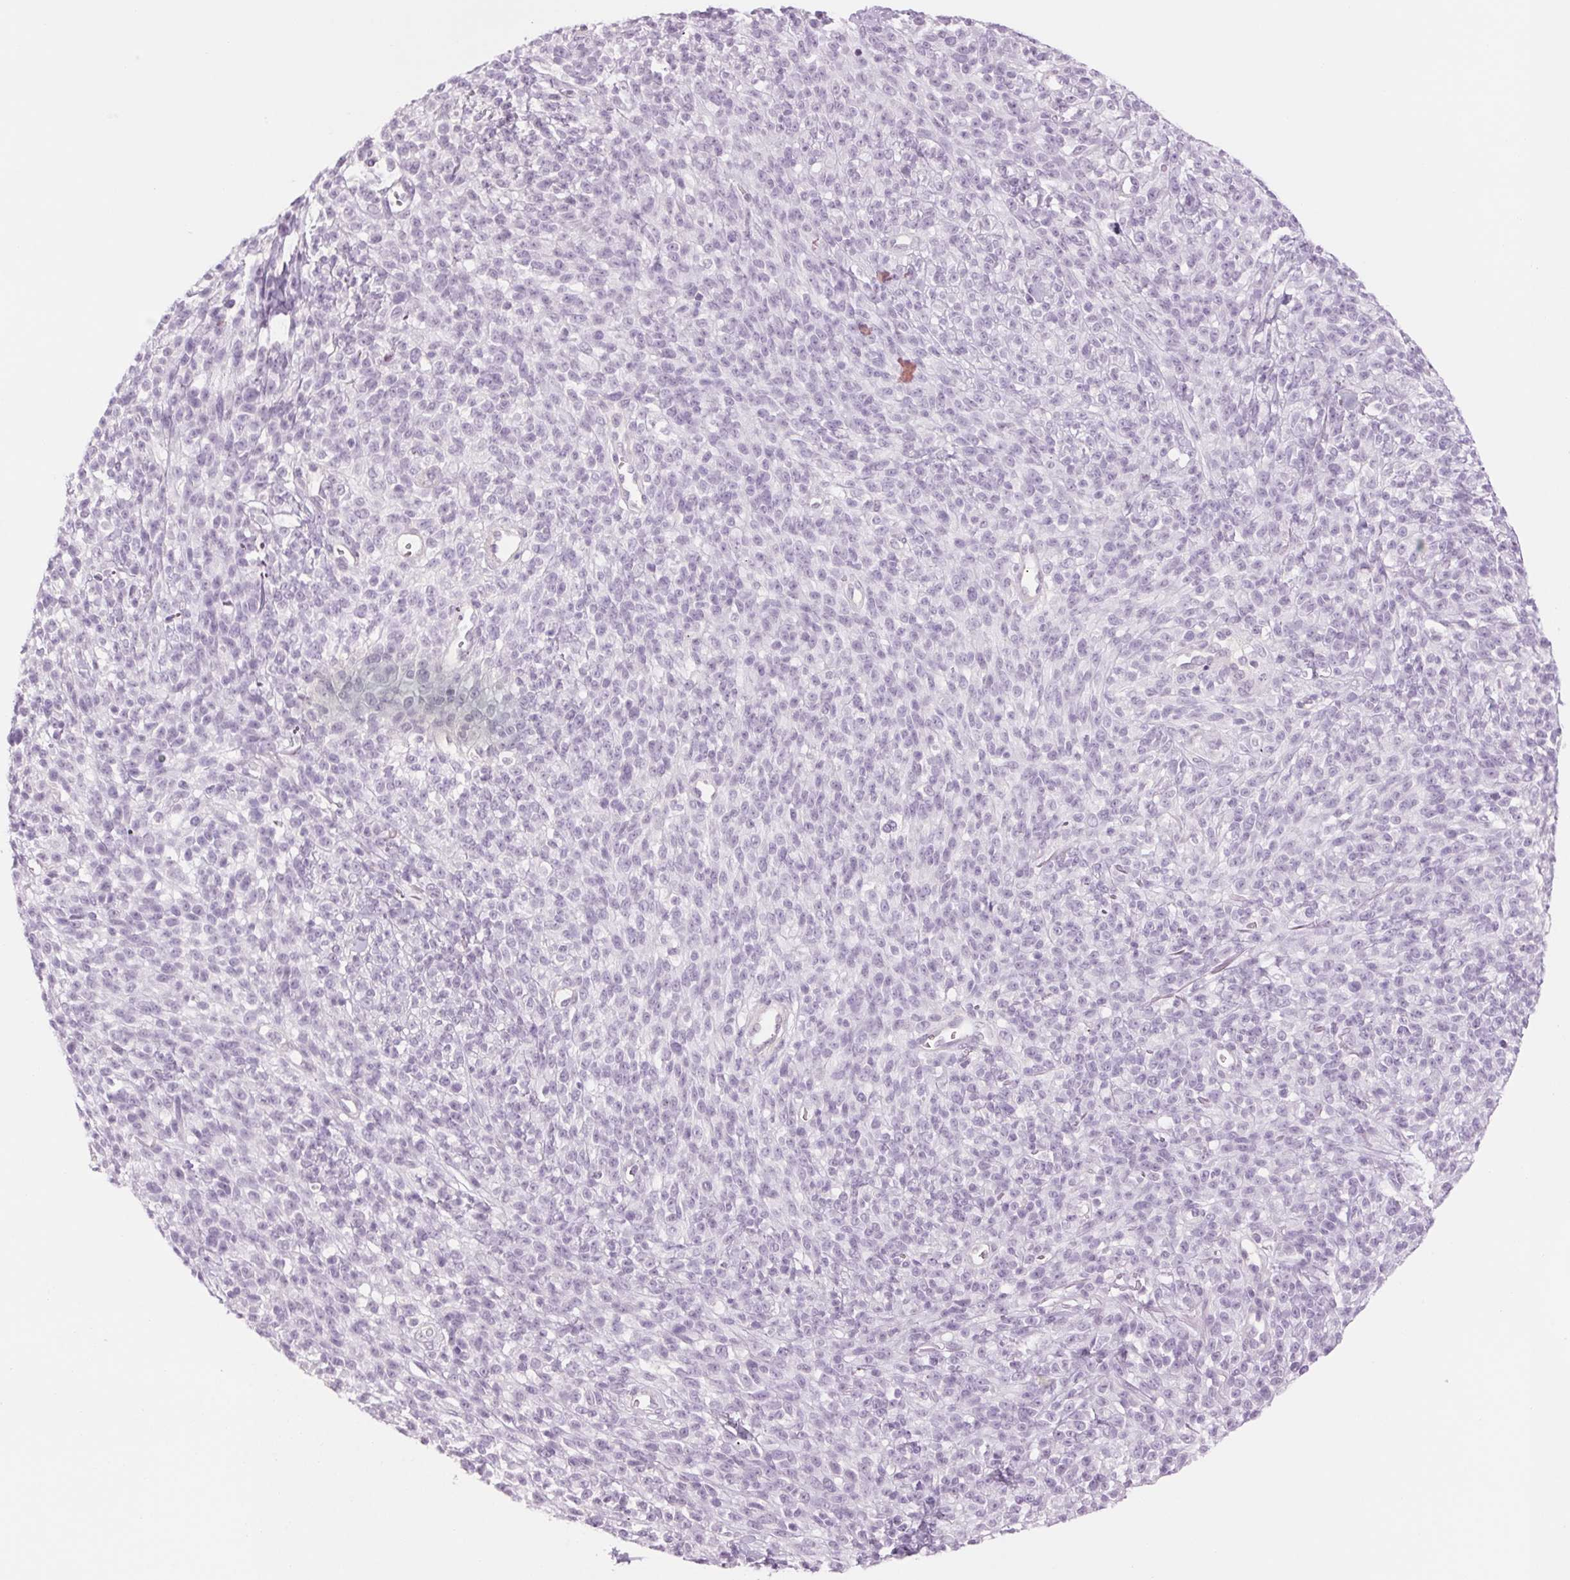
{"staining": {"intensity": "negative", "quantity": "none", "location": "none"}, "tissue": "melanoma", "cell_type": "Tumor cells", "image_type": "cancer", "snomed": [{"axis": "morphology", "description": "Malignant melanoma, NOS"}, {"axis": "topography", "description": "Skin"}, {"axis": "topography", "description": "Skin of trunk"}], "caption": "A photomicrograph of human malignant melanoma is negative for staining in tumor cells.", "gene": "MPO", "patient": {"sex": "male", "age": 74}}